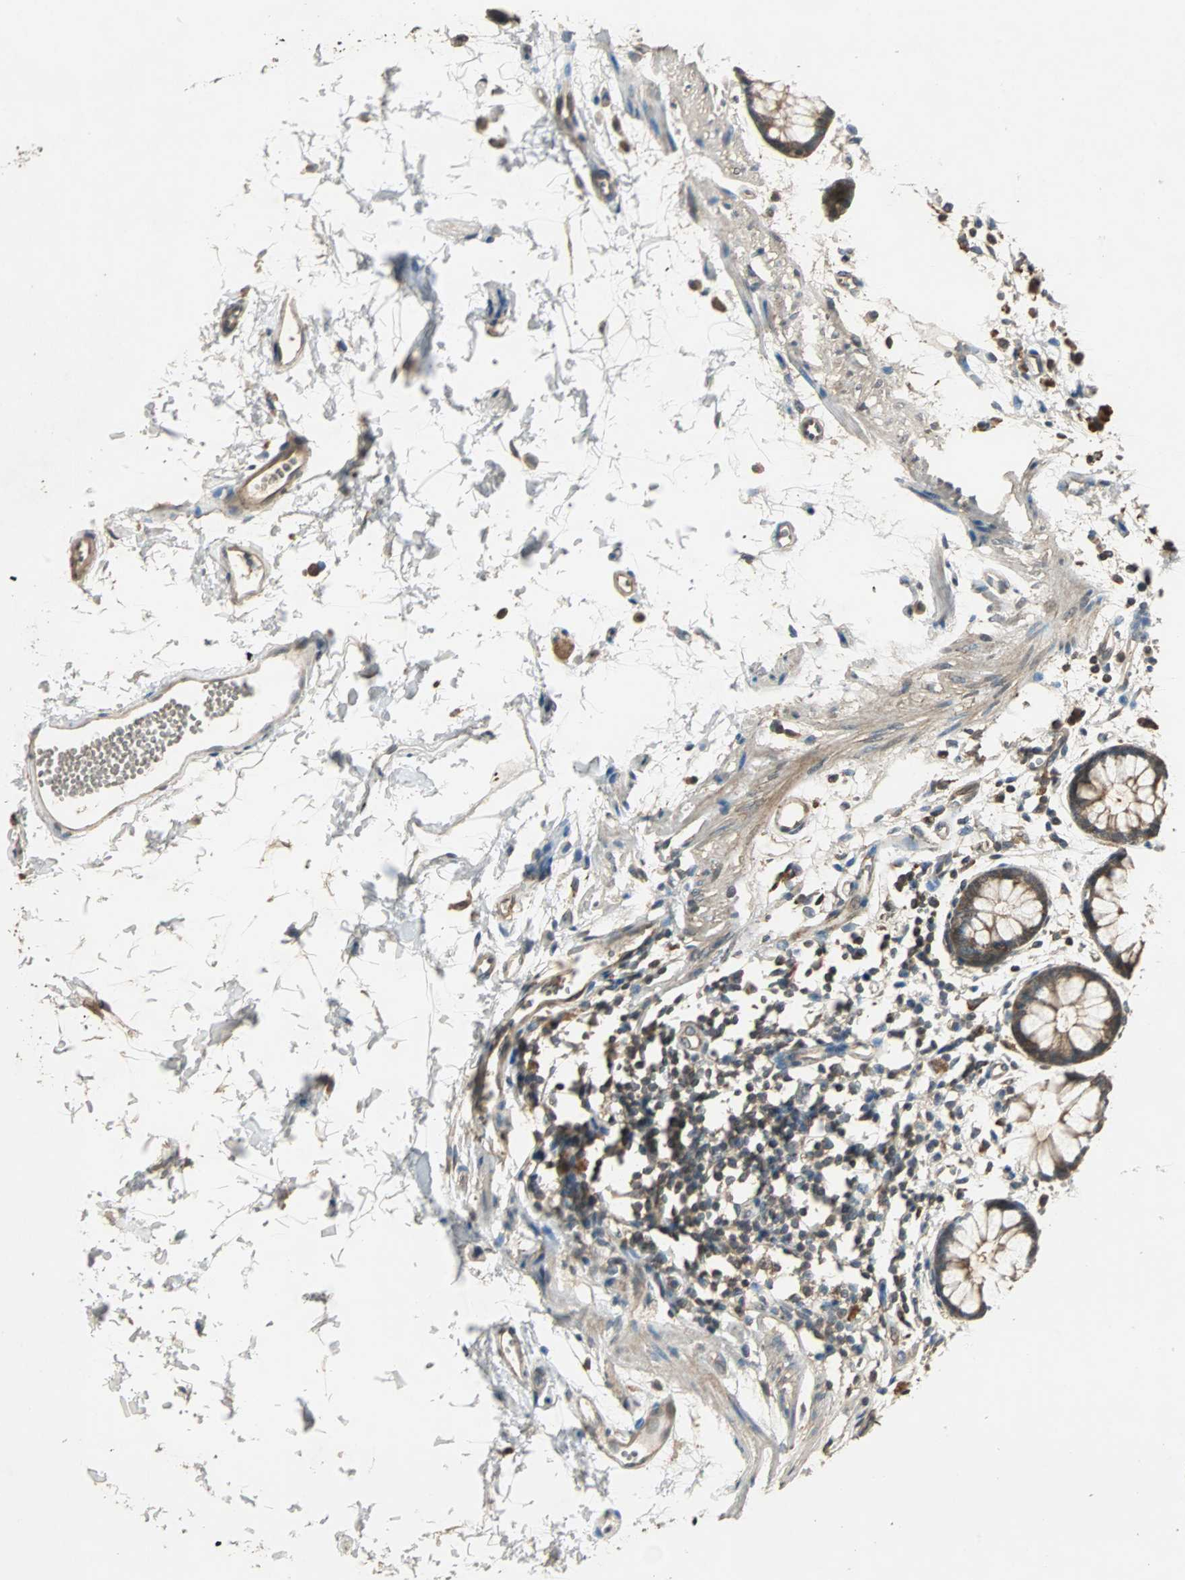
{"staining": {"intensity": "strong", "quantity": ">75%", "location": "cytoplasmic/membranous"}, "tissue": "rectum", "cell_type": "Glandular cells", "image_type": "normal", "snomed": [{"axis": "morphology", "description": "Normal tissue, NOS"}, {"axis": "topography", "description": "Rectum"}], "caption": "Immunohistochemical staining of unremarkable rectum shows strong cytoplasmic/membranous protein positivity in about >75% of glandular cells. The protein is stained brown, and the nuclei are stained in blue (DAB IHC with brightfield microscopy, high magnification).", "gene": "ABHD2", "patient": {"sex": "female", "age": 66}}